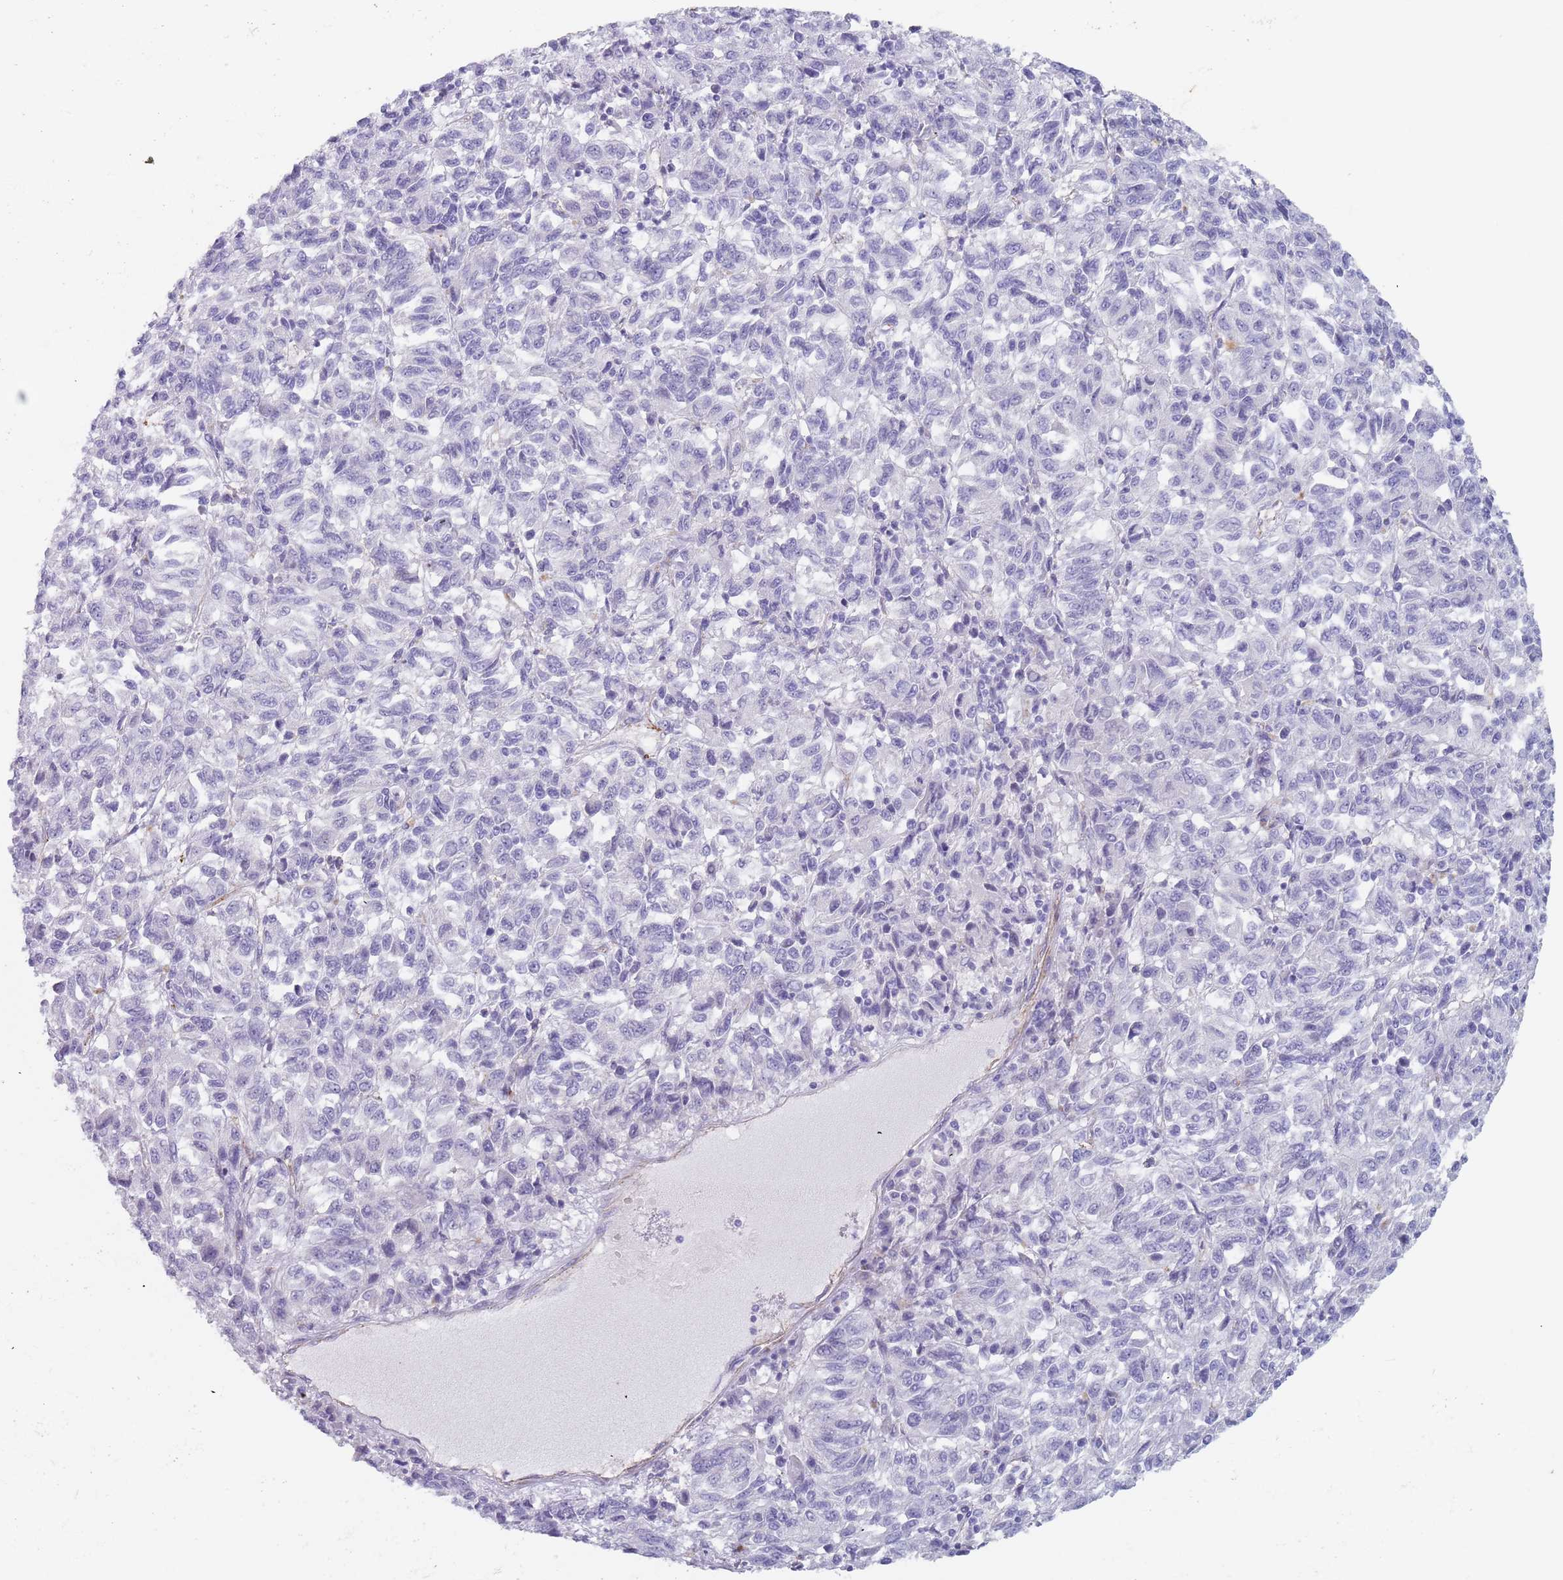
{"staining": {"intensity": "negative", "quantity": "none", "location": "none"}, "tissue": "melanoma", "cell_type": "Tumor cells", "image_type": "cancer", "snomed": [{"axis": "morphology", "description": "Malignant melanoma, Metastatic site"}, {"axis": "topography", "description": "Lung"}], "caption": "Tumor cells show no significant positivity in melanoma.", "gene": "OR5A2", "patient": {"sex": "male", "age": 64}}